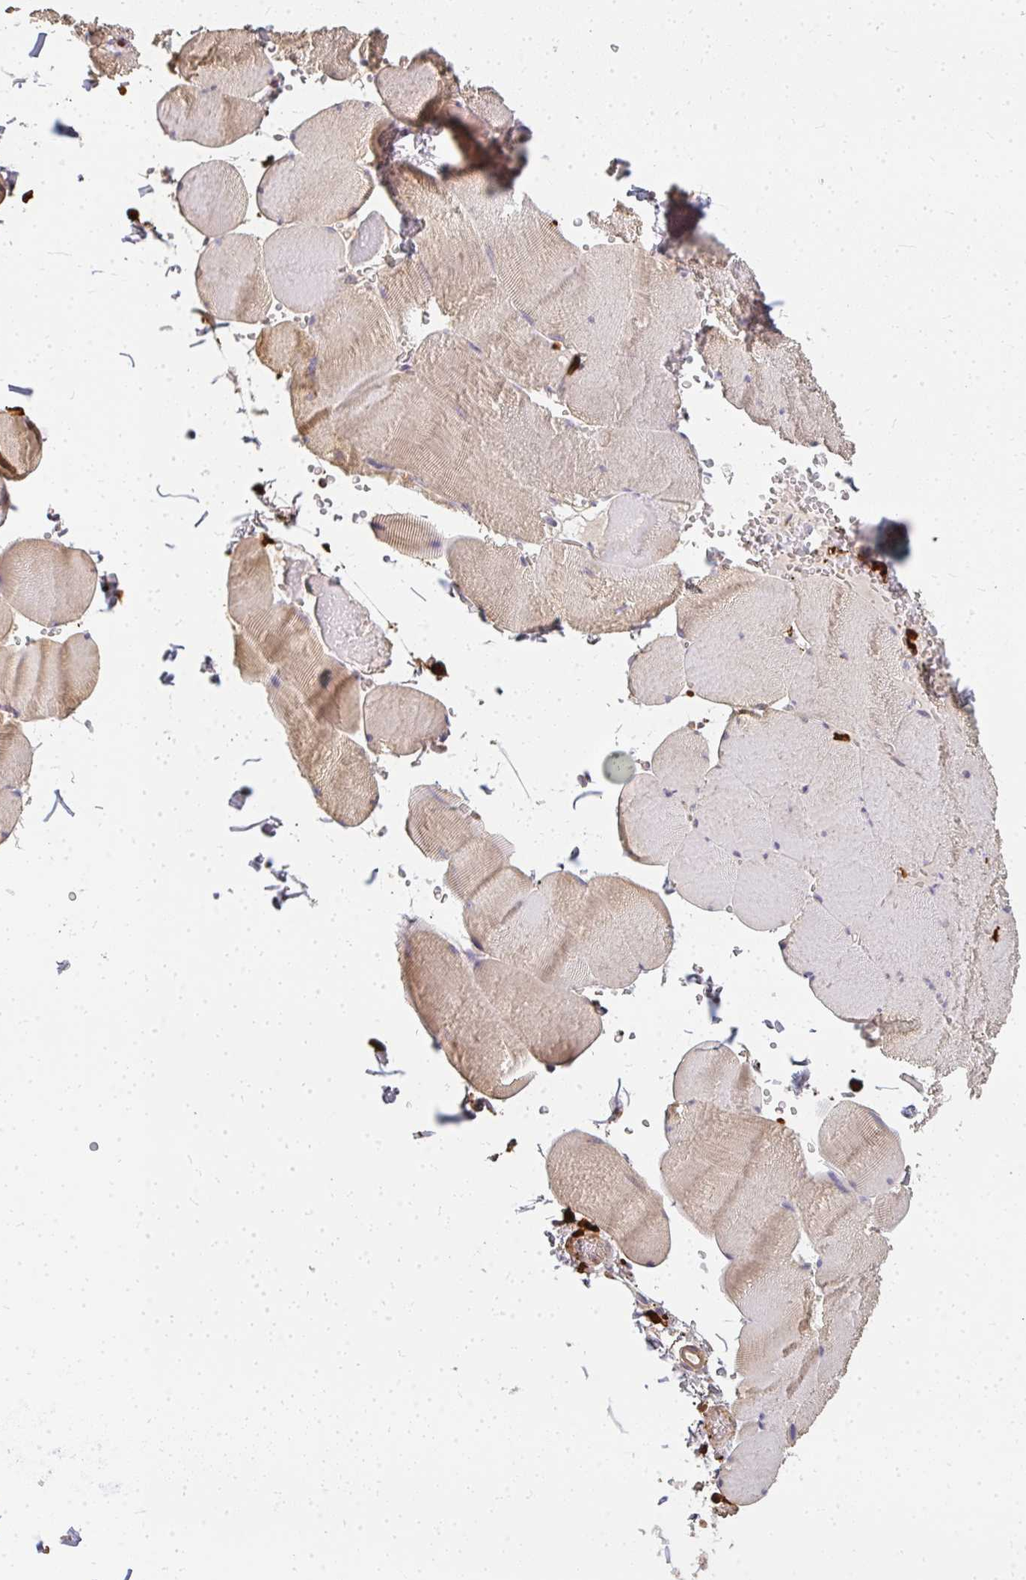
{"staining": {"intensity": "weak", "quantity": "25%-75%", "location": "cytoplasmic/membranous"}, "tissue": "skeletal muscle", "cell_type": "Myocytes", "image_type": "normal", "snomed": [{"axis": "morphology", "description": "Normal tissue, NOS"}, {"axis": "topography", "description": "Skeletal muscle"}, {"axis": "topography", "description": "Head-Neck"}], "caption": "Human skeletal muscle stained for a protein (brown) shows weak cytoplasmic/membranous positive expression in about 25%-75% of myocytes.", "gene": "CNTRL", "patient": {"sex": "male", "age": 66}}